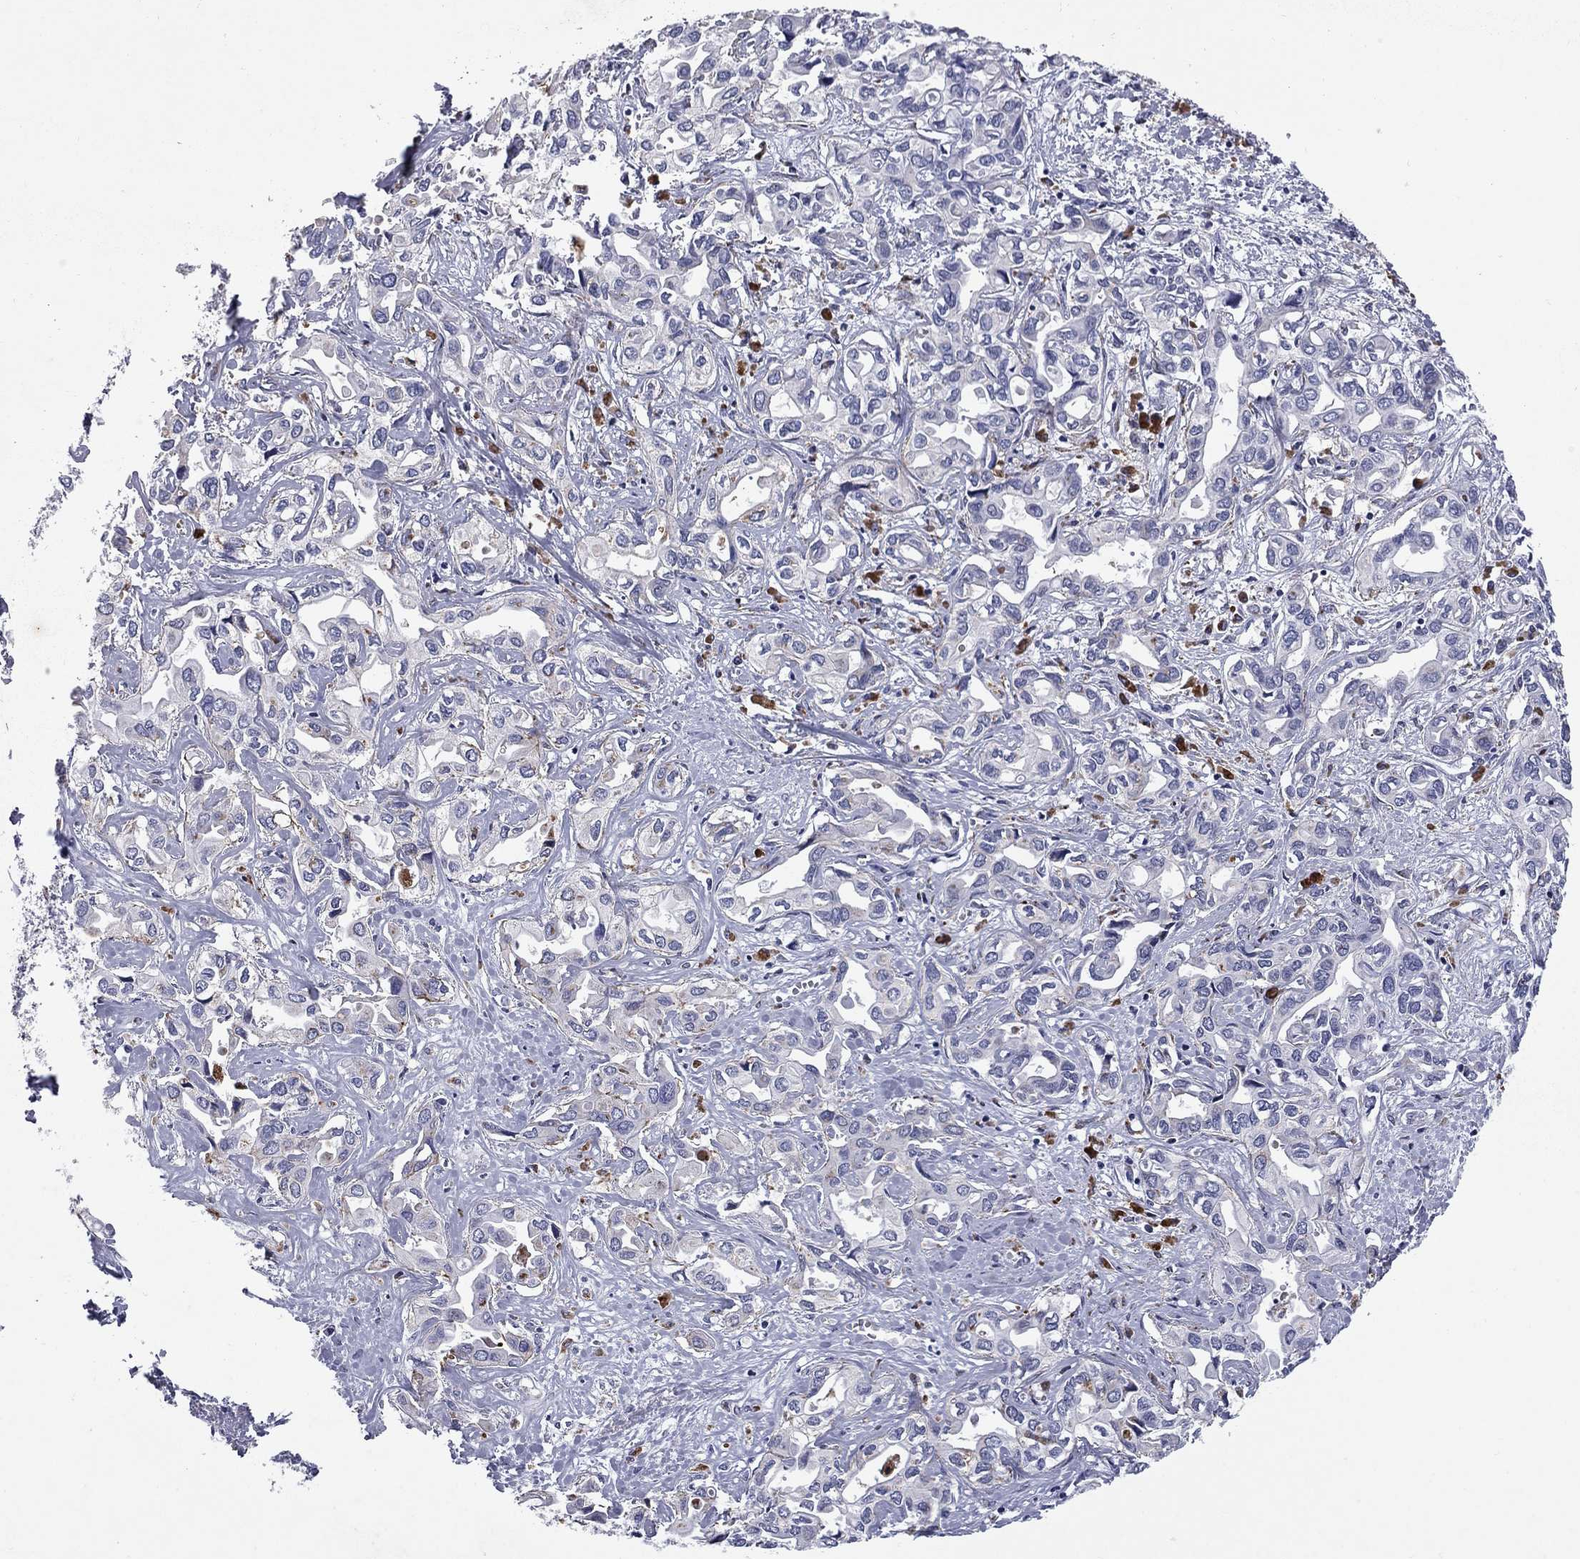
{"staining": {"intensity": "negative", "quantity": "none", "location": "none"}, "tissue": "liver cancer", "cell_type": "Tumor cells", "image_type": "cancer", "snomed": [{"axis": "morphology", "description": "Cholangiocarcinoma"}, {"axis": "topography", "description": "Liver"}], "caption": "Liver cancer (cholangiocarcinoma) stained for a protein using immunohistochemistry (IHC) displays no staining tumor cells.", "gene": "MADCAM1", "patient": {"sex": "female", "age": 64}}